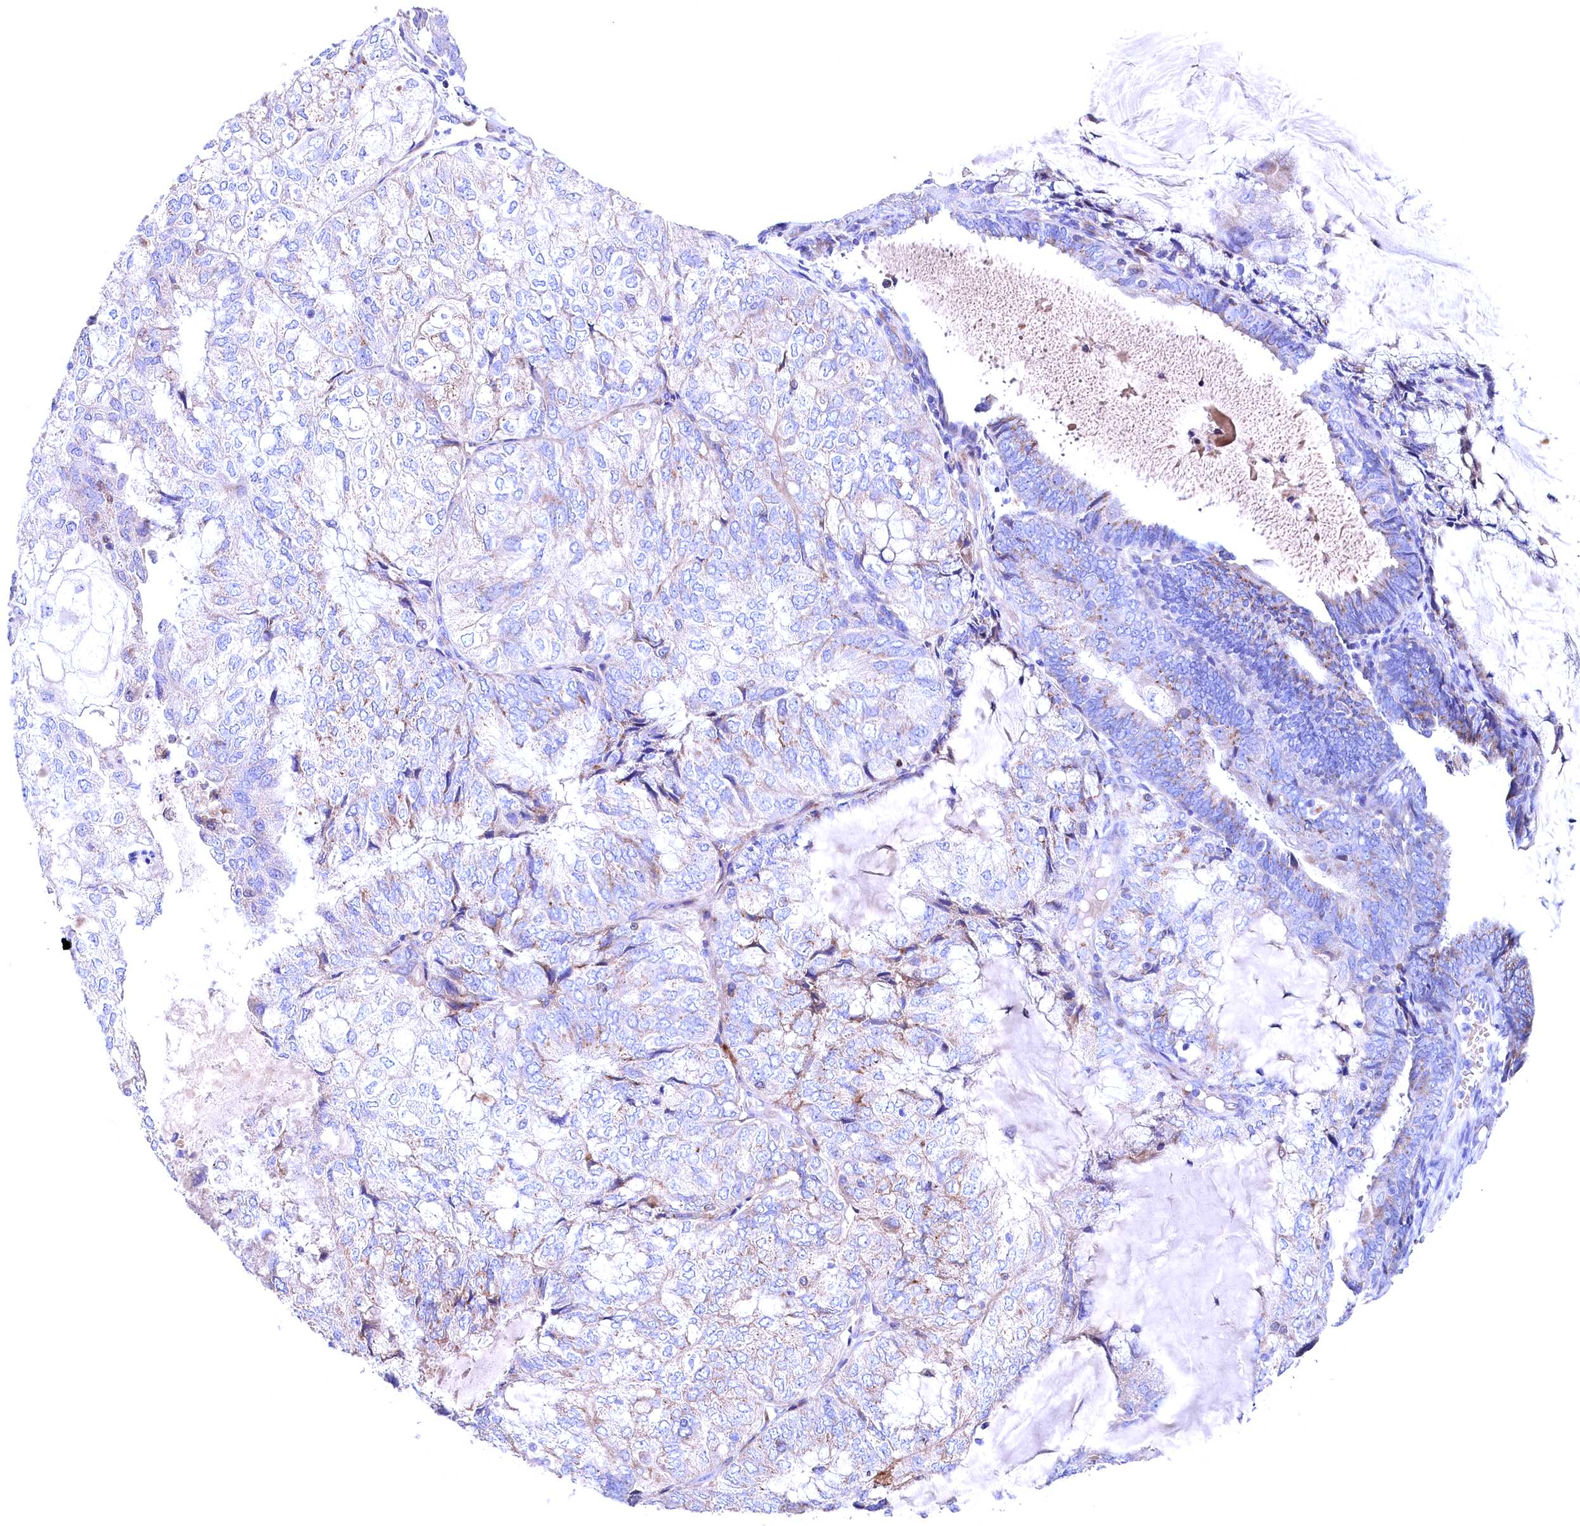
{"staining": {"intensity": "weak", "quantity": "<25%", "location": "cytoplasmic/membranous"}, "tissue": "endometrial cancer", "cell_type": "Tumor cells", "image_type": "cancer", "snomed": [{"axis": "morphology", "description": "Adenocarcinoma, NOS"}, {"axis": "topography", "description": "Endometrium"}], "caption": "The image exhibits no significant staining in tumor cells of endometrial cancer (adenocarcinoma).", "gene": "GPR108", "patient": {"sex": "female", "age": 81}}